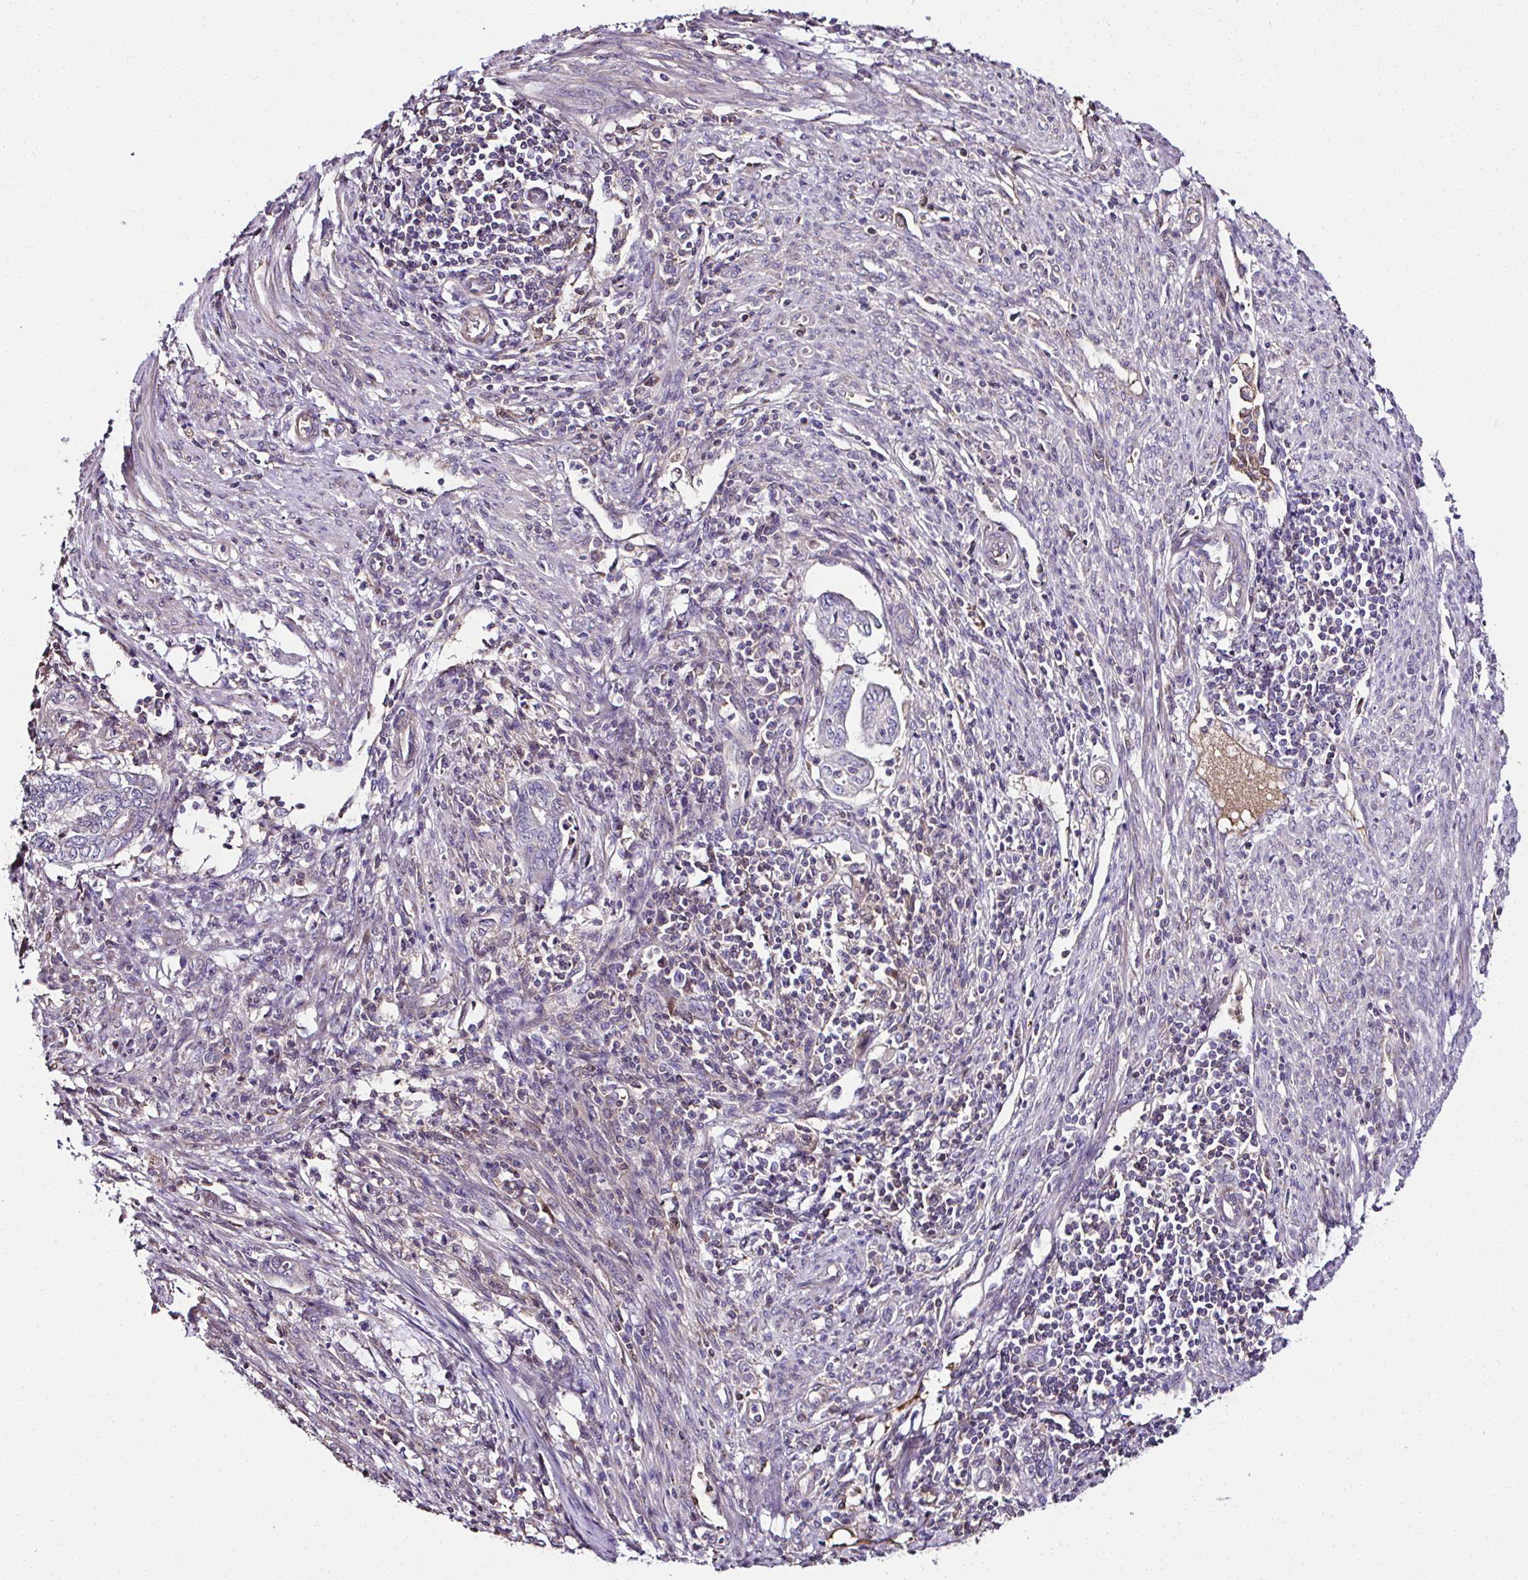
{"staining": {"intensity": "negative", "quantity": "none", "location": "none"}, "tissue": "endometrial cancer", "cell_type": "Tumor cells", "image_type": "cancer", "snomed": [{"axis": "morphology", "description": "Adenocarcinoma, NOS"}, {"axis": "topography", "description": "Uterus"}, {"axis": "topography", "description": "Endometrium"}], "caption": "High power microscopy image of an immunohistochemistry micrograph of endometrial cancer (adenocarcinoma), revealing no significant positivity in tumor cells.", "gene": "CCDC85C", "patient": {"sex": "female", "age": 70}}